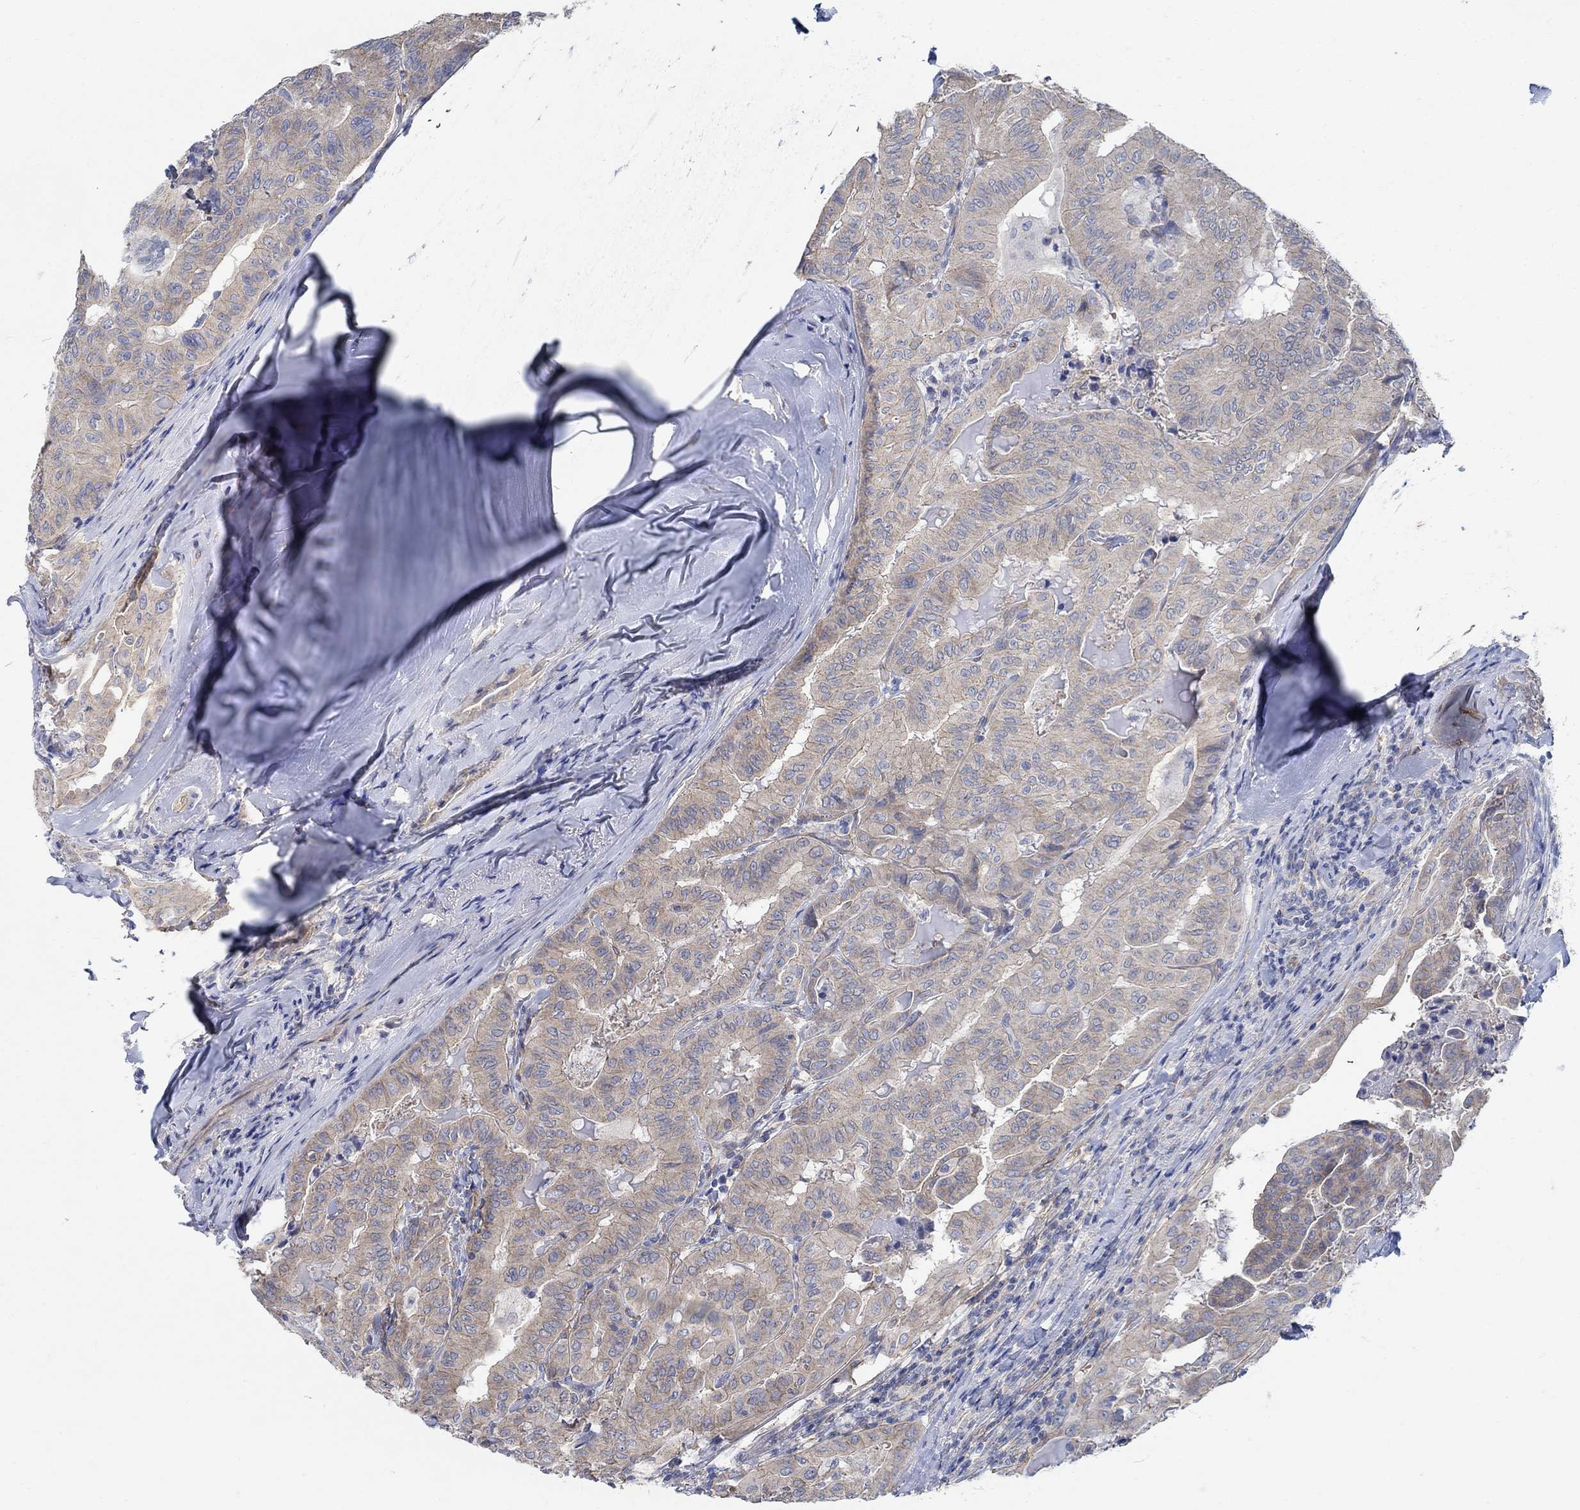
{"staining": {"intensity": "weak", "quantity": "<25%", "location": "cytoplasmic/membranous"}, "tissue": "thyroid cancer", "cell_type": "Tumor cells", "image_type": "cancer", "snomed": [{"axis": "morphology", "description": "Papillary adenocarcinoma, NOS"}, {"axis": "topography", "description": "Thyroid gland"}], "caption": "Immunohistochemistry (IHC) of thyroid papillary adenocarcinoma demonstrates no expression in tumor cells. The staining was performed using DAB (3,3'-diaminobenzidine) to visualize the protein expression in brown, while the nuclei were stained in blue with hematoxylin (Magnification: 20x).", "gene": "TMEM198", "patient": {"sex": "female", "age": 68}}